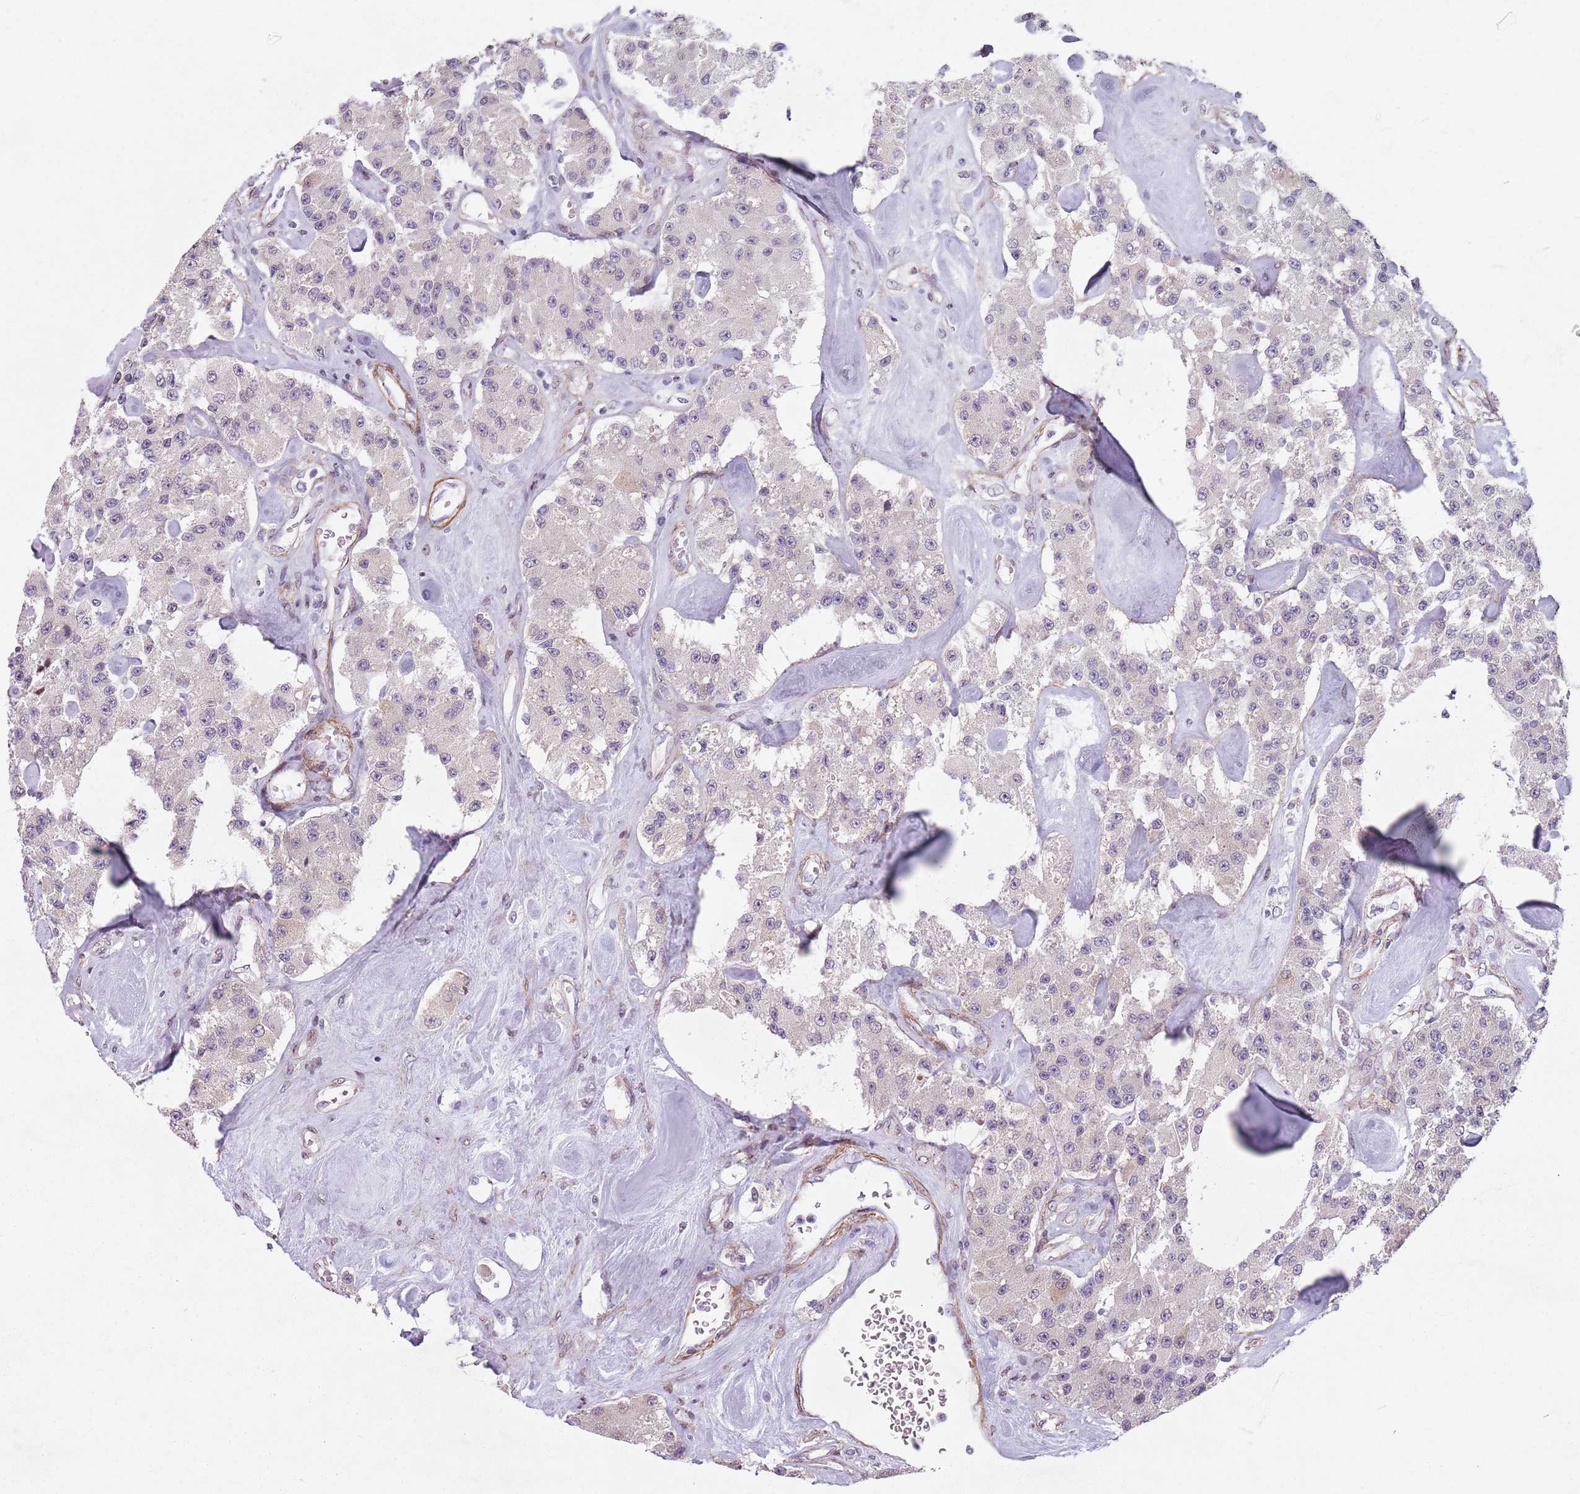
{"staining": {"intensity": "negative", "quantity": "none", "location": "none"}, "tissue": "carcinoid", "cell_type": "Tumor cells", "image_type": "cancer", "snomed": [{"axis": "morphology", "description": "Carcinoid, malignant, NOS"}, {"axis": "topography", "description": "Pancreas"}], "caption": "IHC image of carcinoid (malignant) stained for a protein (brown), which reveals no positivity in tumor cells.", "gene": "TMC4", "patient": {"sex": "male", "age": 41}}